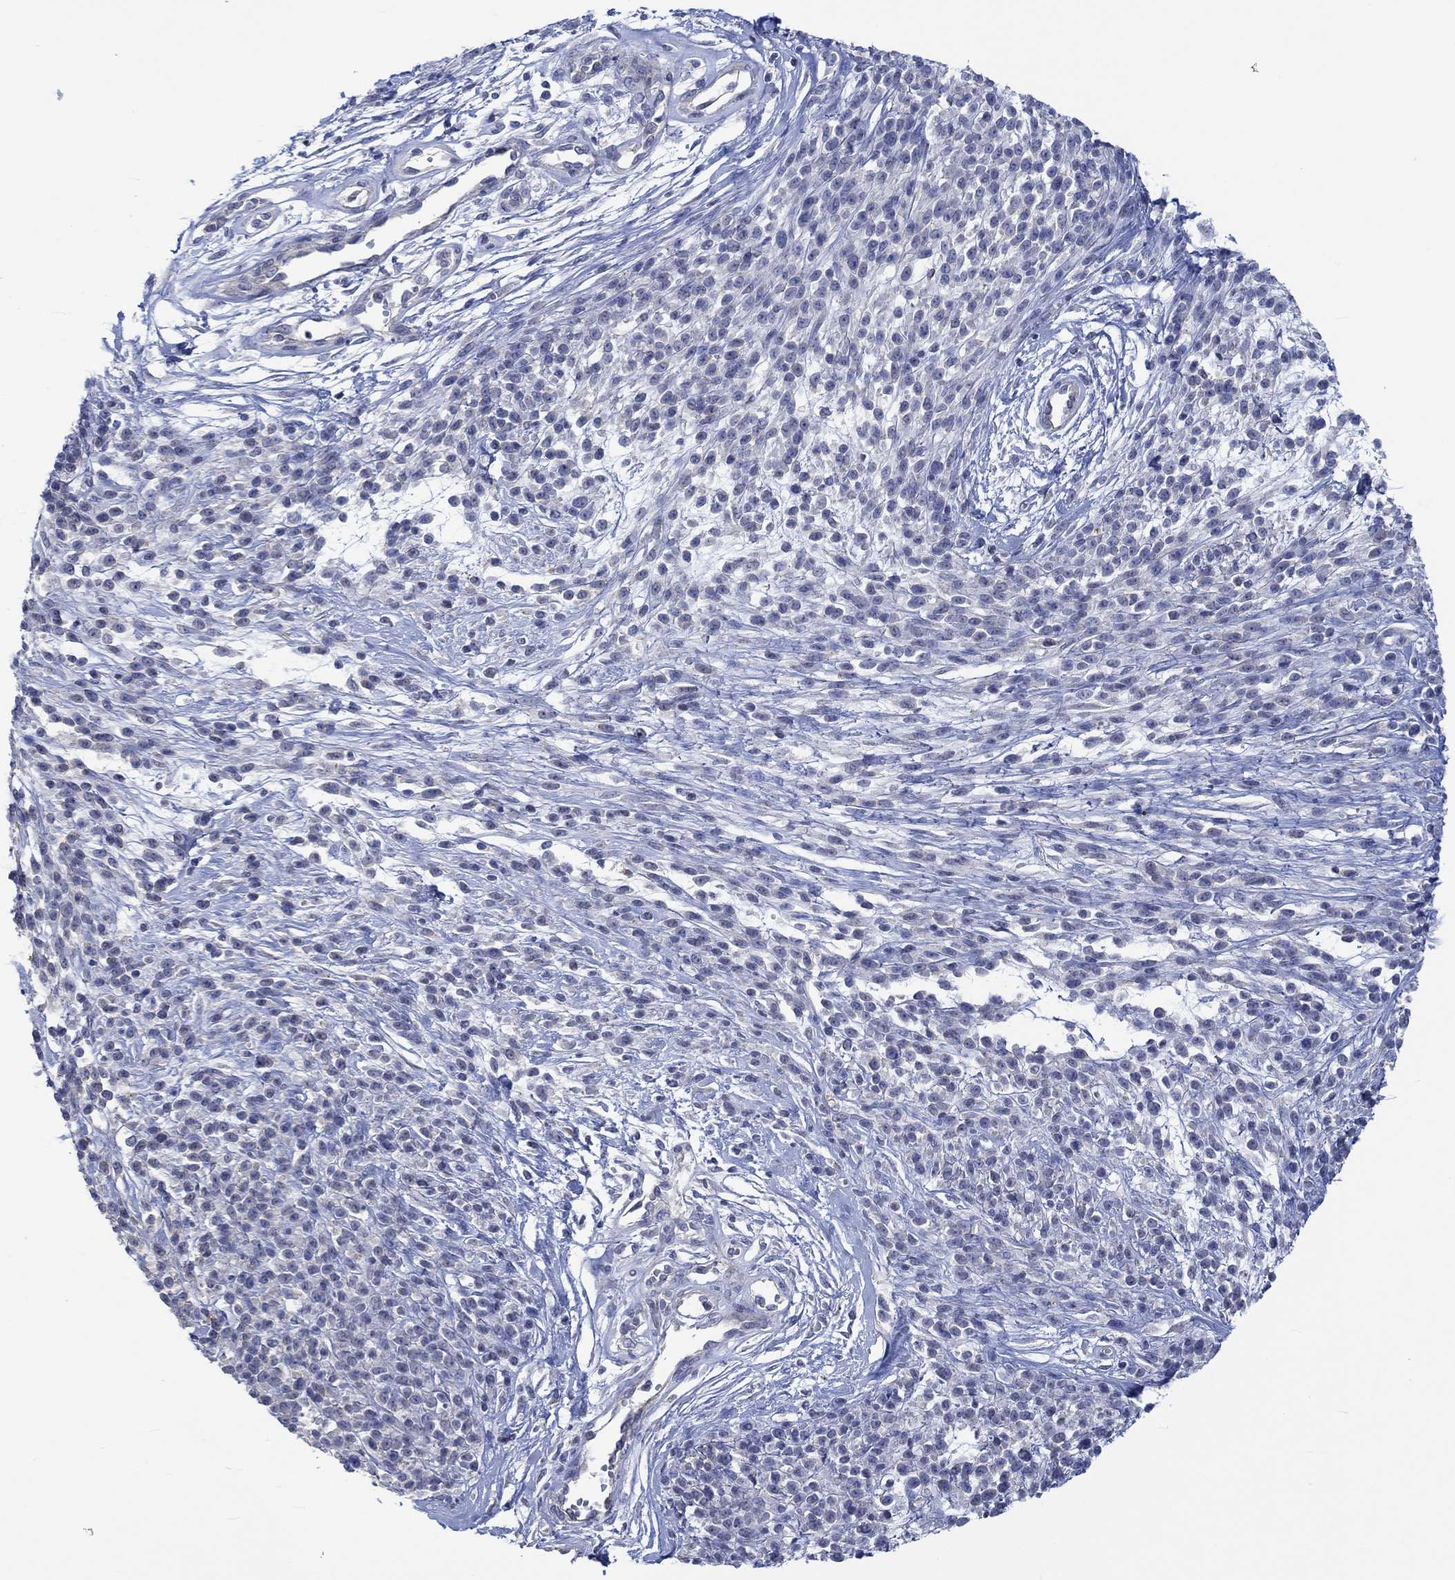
{"staining": {"intensity": "negative", "quantity": "none", "location": "none"}, "tissue": "melanoma", "cell_type": "Tumor cells", "image_type": "cancer", "snomed": [{"axis": "morphology", "description": "Malignant melanoma, NOS"}, {"axis": "topography", "description": "Skin"}, {"axis": "topography", "description": "Skin of trunk"}], "caption": "This is an immunohistochemistry image of malignant melanoma. There is no staining in tumor cells.", "gene": "AGRP", "patient": {"sex": "male", "age": 74}}